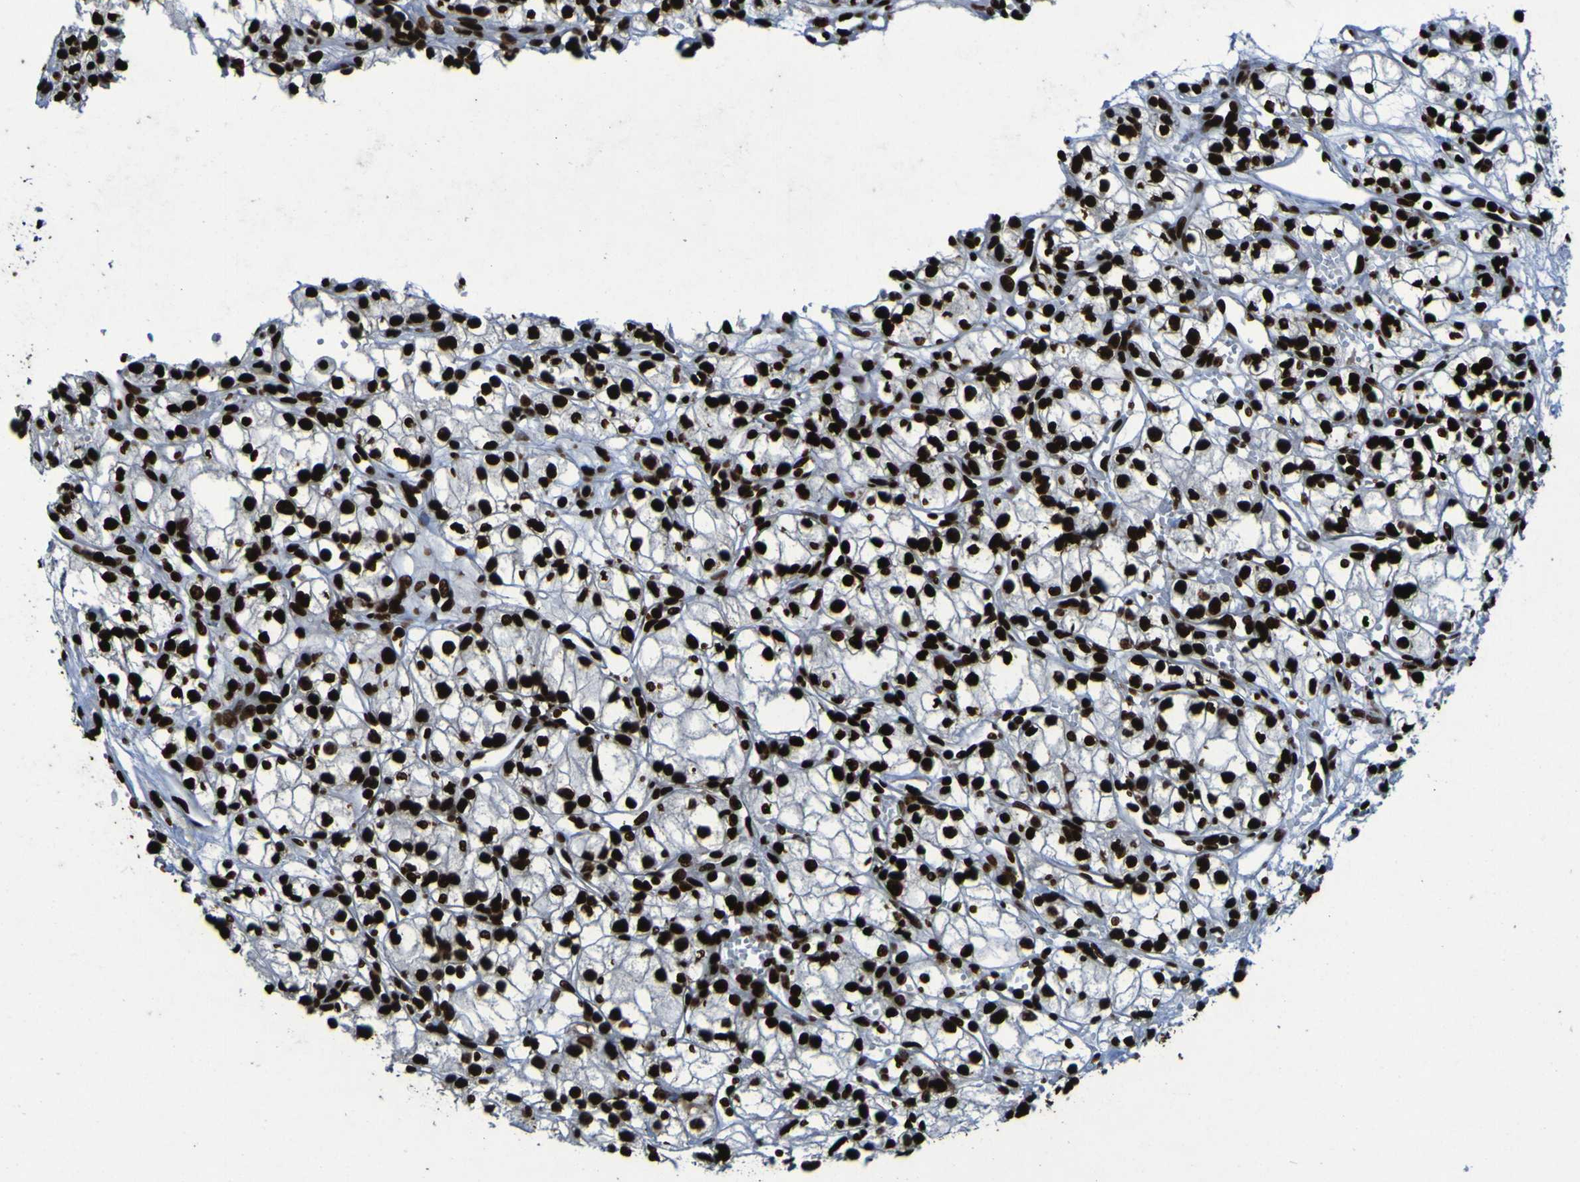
{"staining": {"intensity": "strong", "quantity": ">75%", "location": "nuclear"}, "tissue": "renal cancer", "cell_type": "Tumor cells", "image_type": "cancer", "snomed": [{"axis": "morphology", "description": "Normal tissue, NOS"}, {"axis": "morphology", "description": "Adenocarcinoma, NOS"}, {"axis": "topography", "description": "Kidney"}], "caption": "Renal adenocarcinoma stained for a protein (brown) shows strong nuclear positive staining in about >75% of tumor cells.", "gene": "NPM1", "patient": {"sex": "male", "age": 59}}